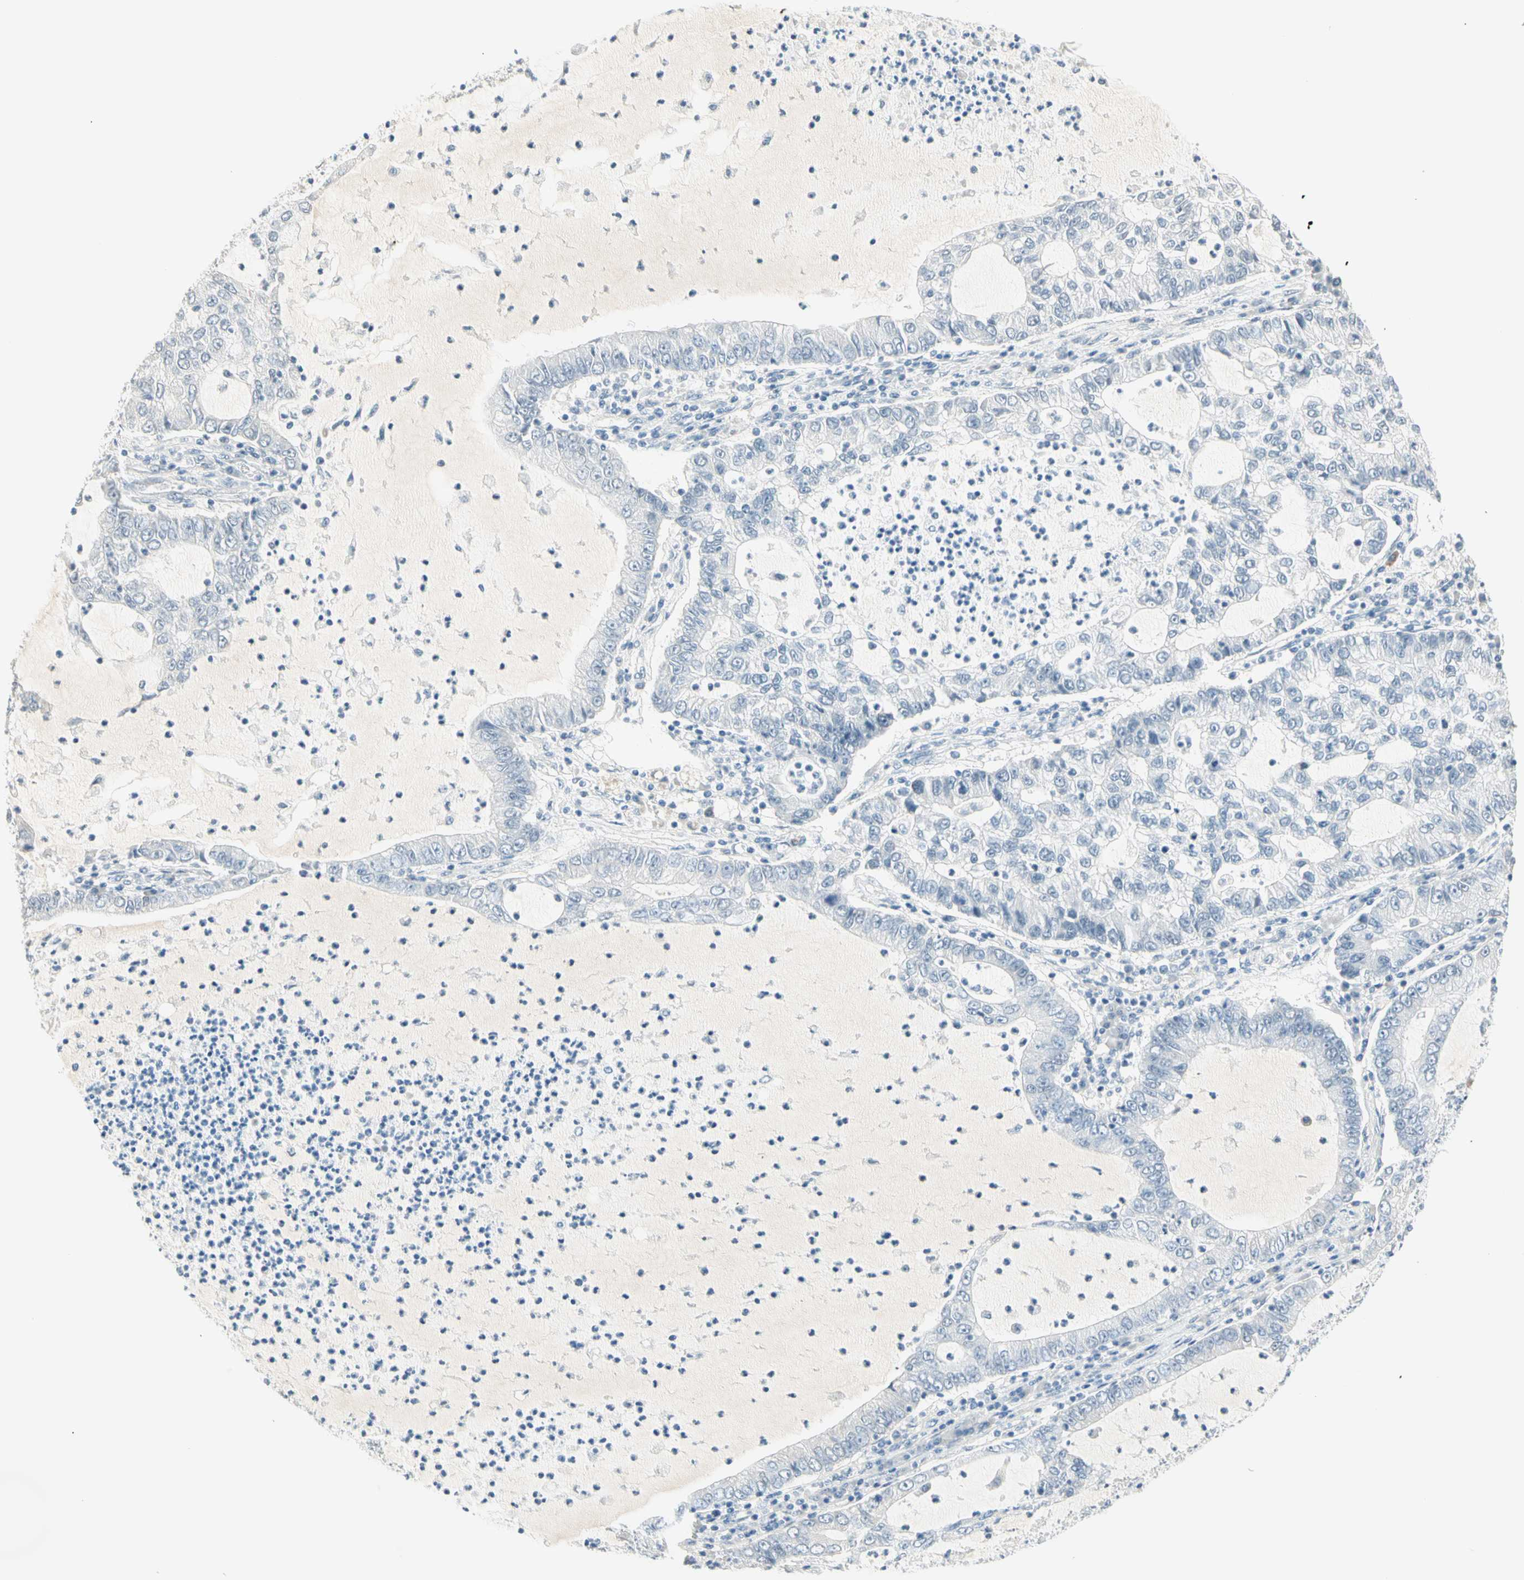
{"staining": {"intensity": "negative", "quantity": "none", "location": "none"}, "tissue": "lung cancer", "cell_type": "Tumor cells", "image_type": "cancer", "snomed": [{"axis": "morphology", "description": "Adenocarcinoma, NOS"}, {"axis": "topography", "description": "Lung"}], "caption": "Immunohistochemistry (IHC) of lung adenocarcinoma shows no positivity in tumor cells.", "gene": "MLLT10", "patient": {"sex": "female", "age": 51}}